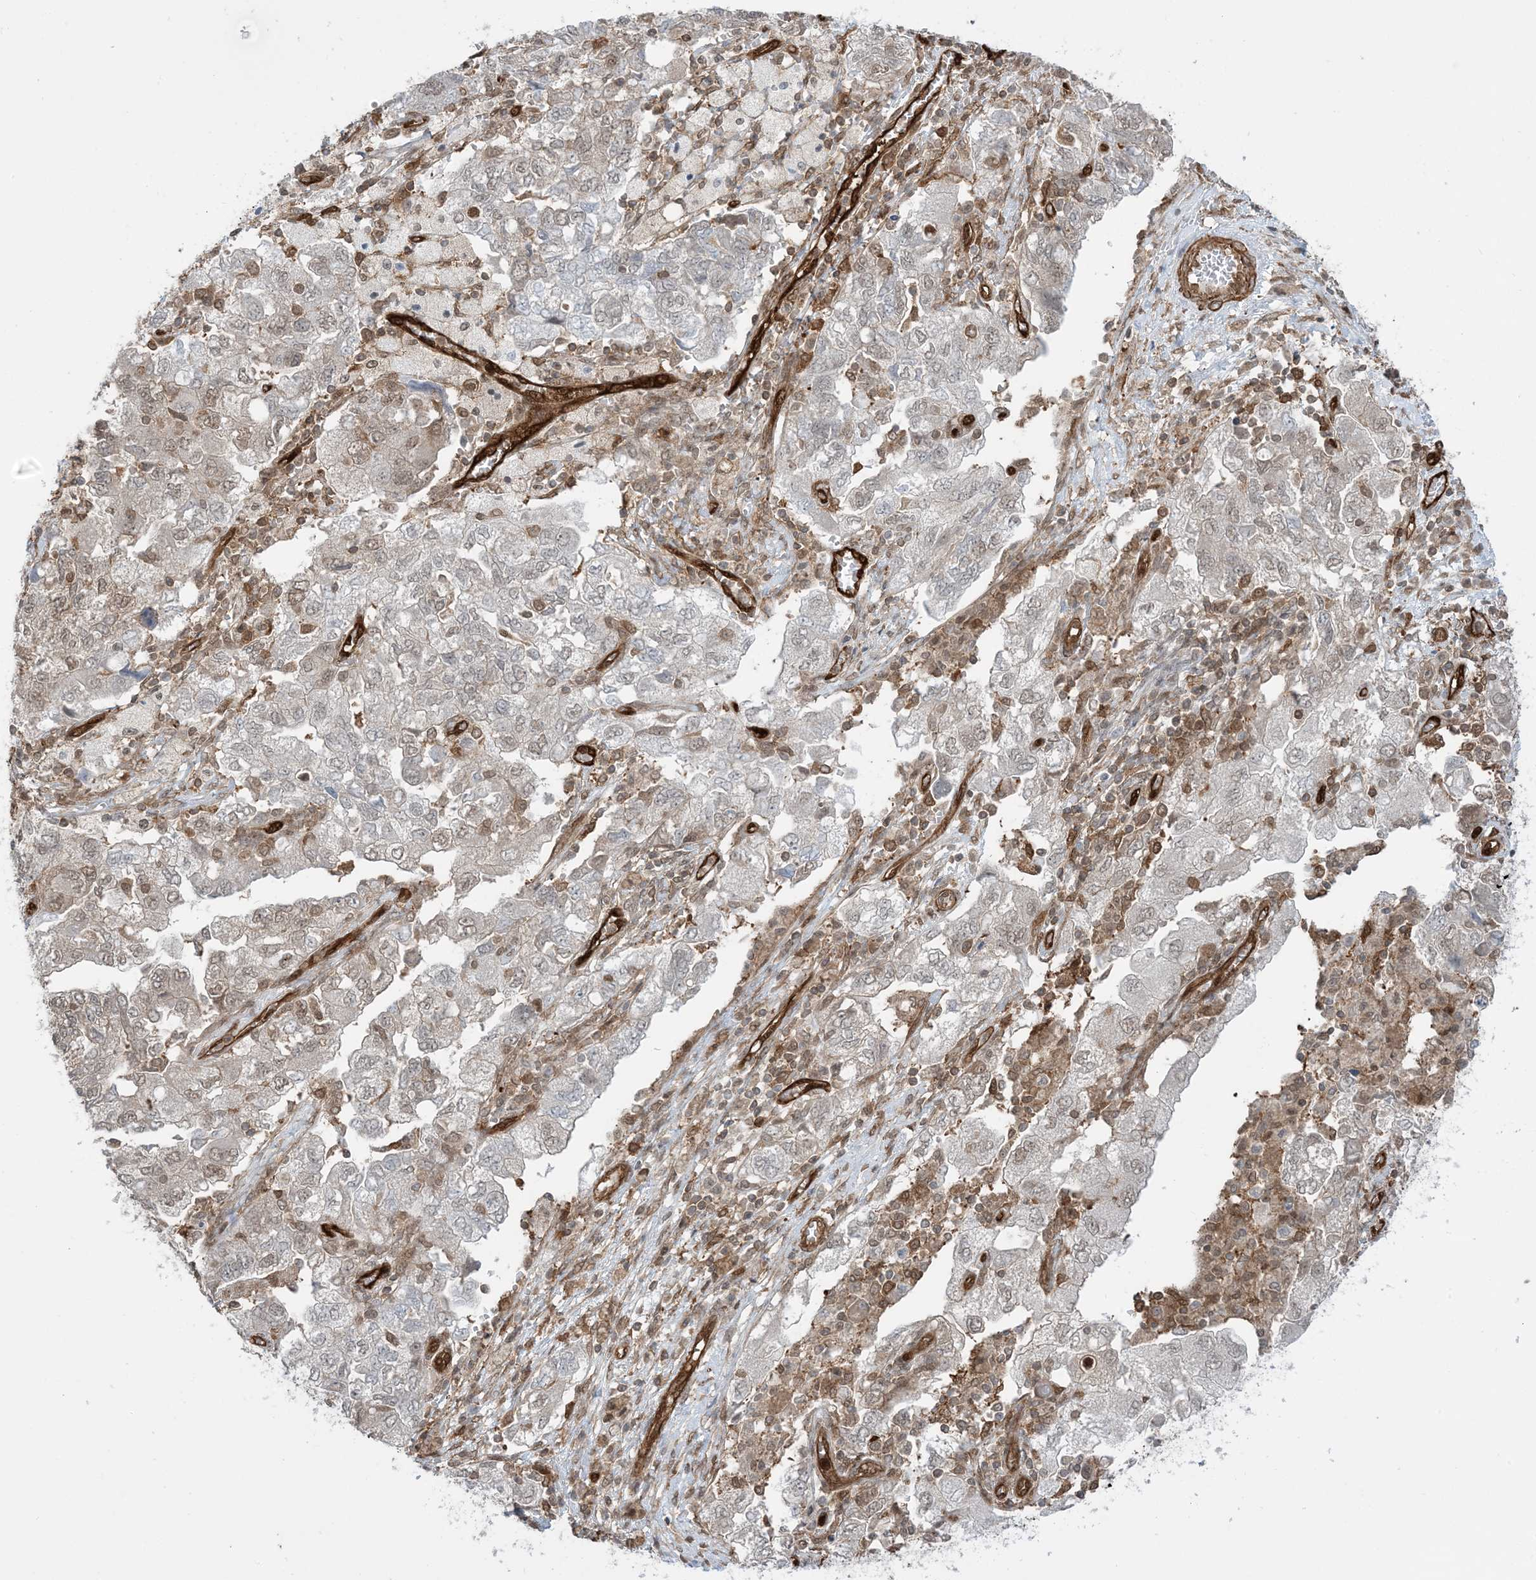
{"staining": {"intensity": "weak", "quantity": "<25%", "location": "cytoplasmic/membranous"}, "tissue": "ovarian cancer", "cell_type": "Tumor cells", "image_type": "cancer", "snomed": [{"axis": "morphology", "description": "Carcinoma, NOS"}, {"axis": "morphology", "description": "Cystadenocarcinoma, serous, NOS"}, {"axis": "topography", "description": "Ovary"}], "caption": "An immunohistochemistry (IHC) photomicrograph of ovarian cancer is shown. There is no staining in tumor cells of ovarian cancer.", "gene": "PPM1F", "patient": {"sex": "female", "age": 69}}